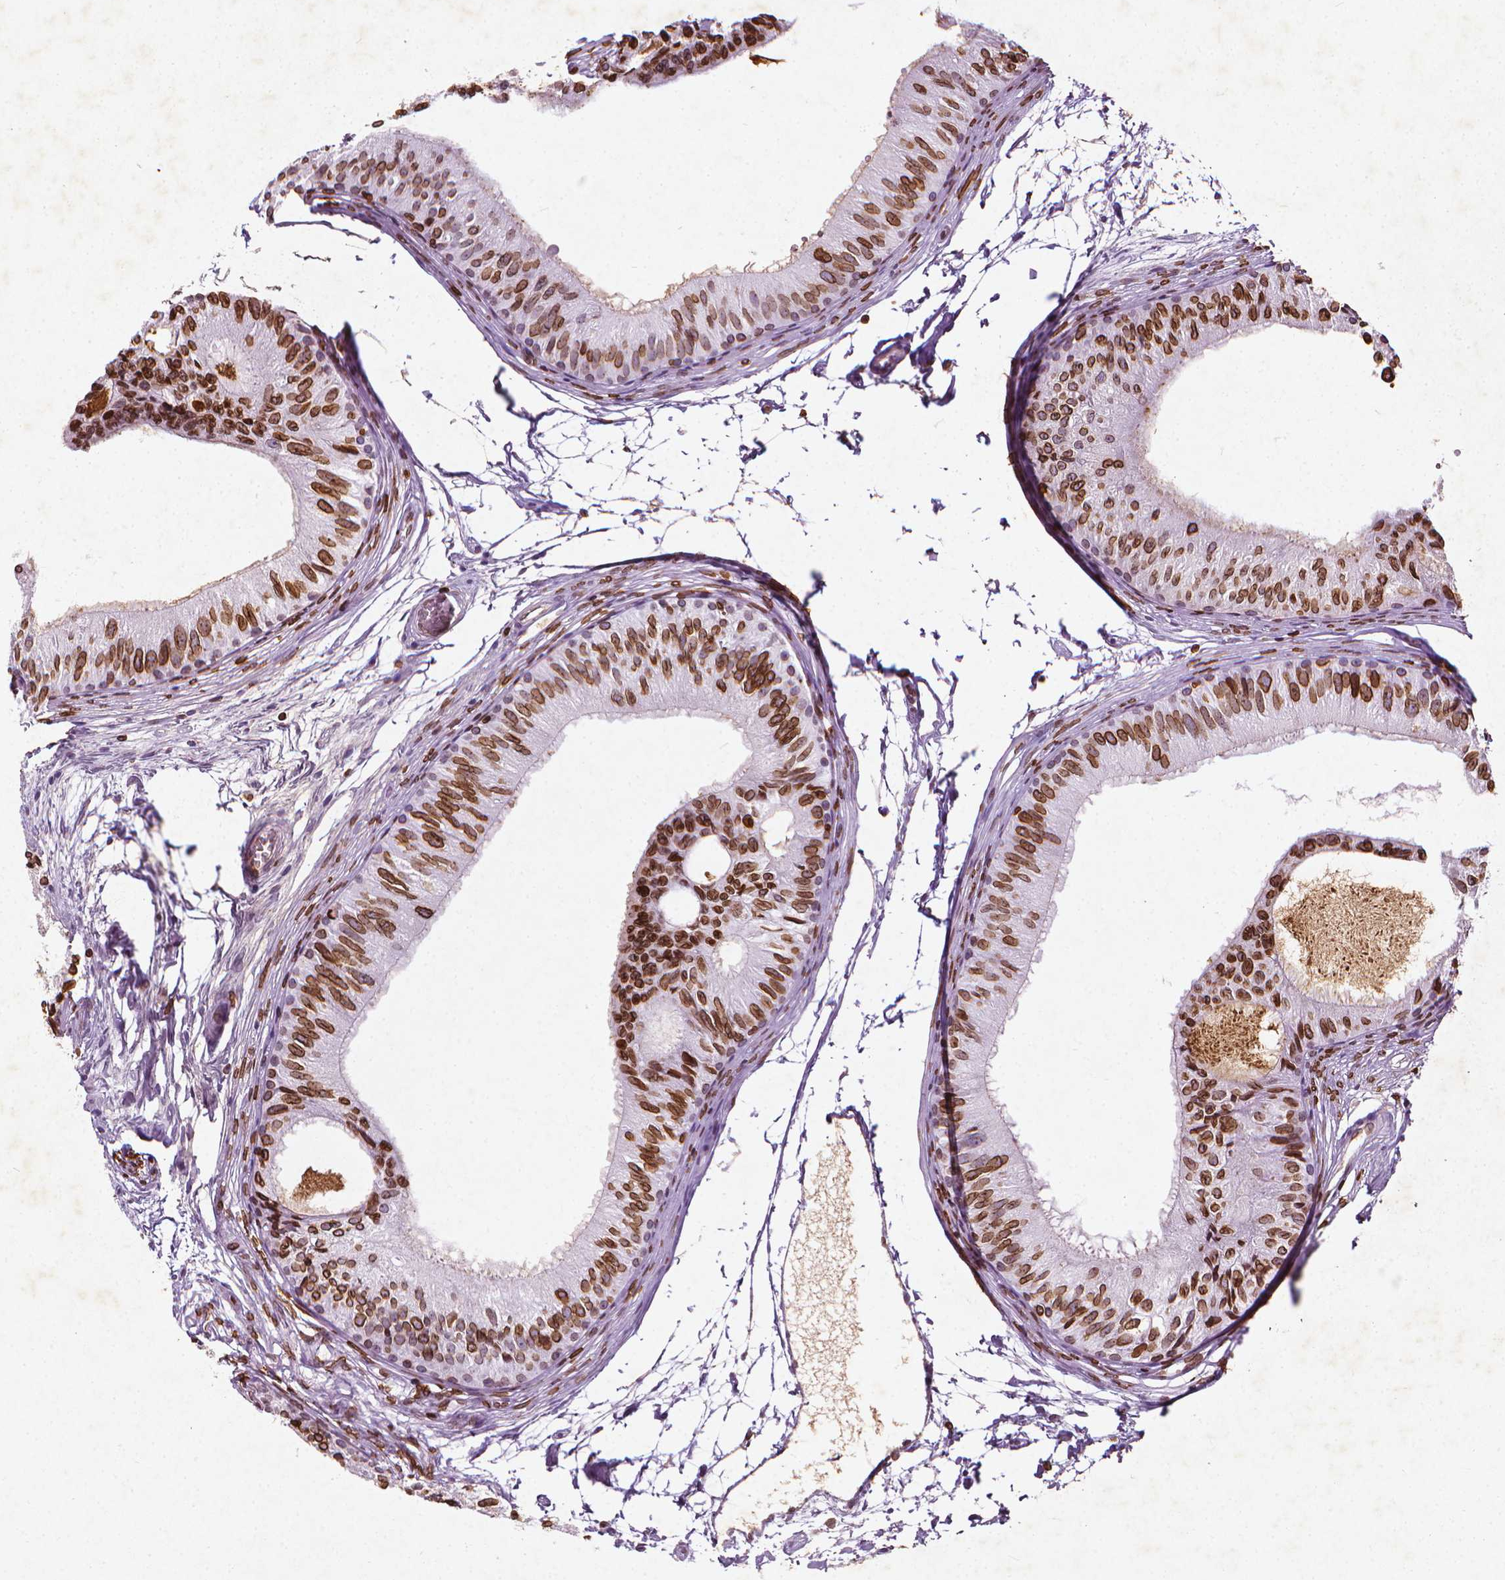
{"staining": {"intensity": "strong", "quantity": ">75%", "location": "cytoplasmic/membranous,nuclear"}, "tissue": "epididymis", "cell_type": "Glandular cells", "image_type": "normal", "snomed": [{"axis": "morphology", "description": "Normal tissue, NOS"}, {"axis": "topography", "description": "Epididymis"}], "caption": "Strong cytoplasmic/membranous,nuclear protein positivity is appreciated in about >75% of glandular cells in epididymis. The staining was performed using DAB (3,3'-diaminobenzidine), with brown indicating positive protein expression. Nuclei are stained blue with hematoxylin.", "gene": "LMNB1", "patient": {"sex": "male", "age": 25}}